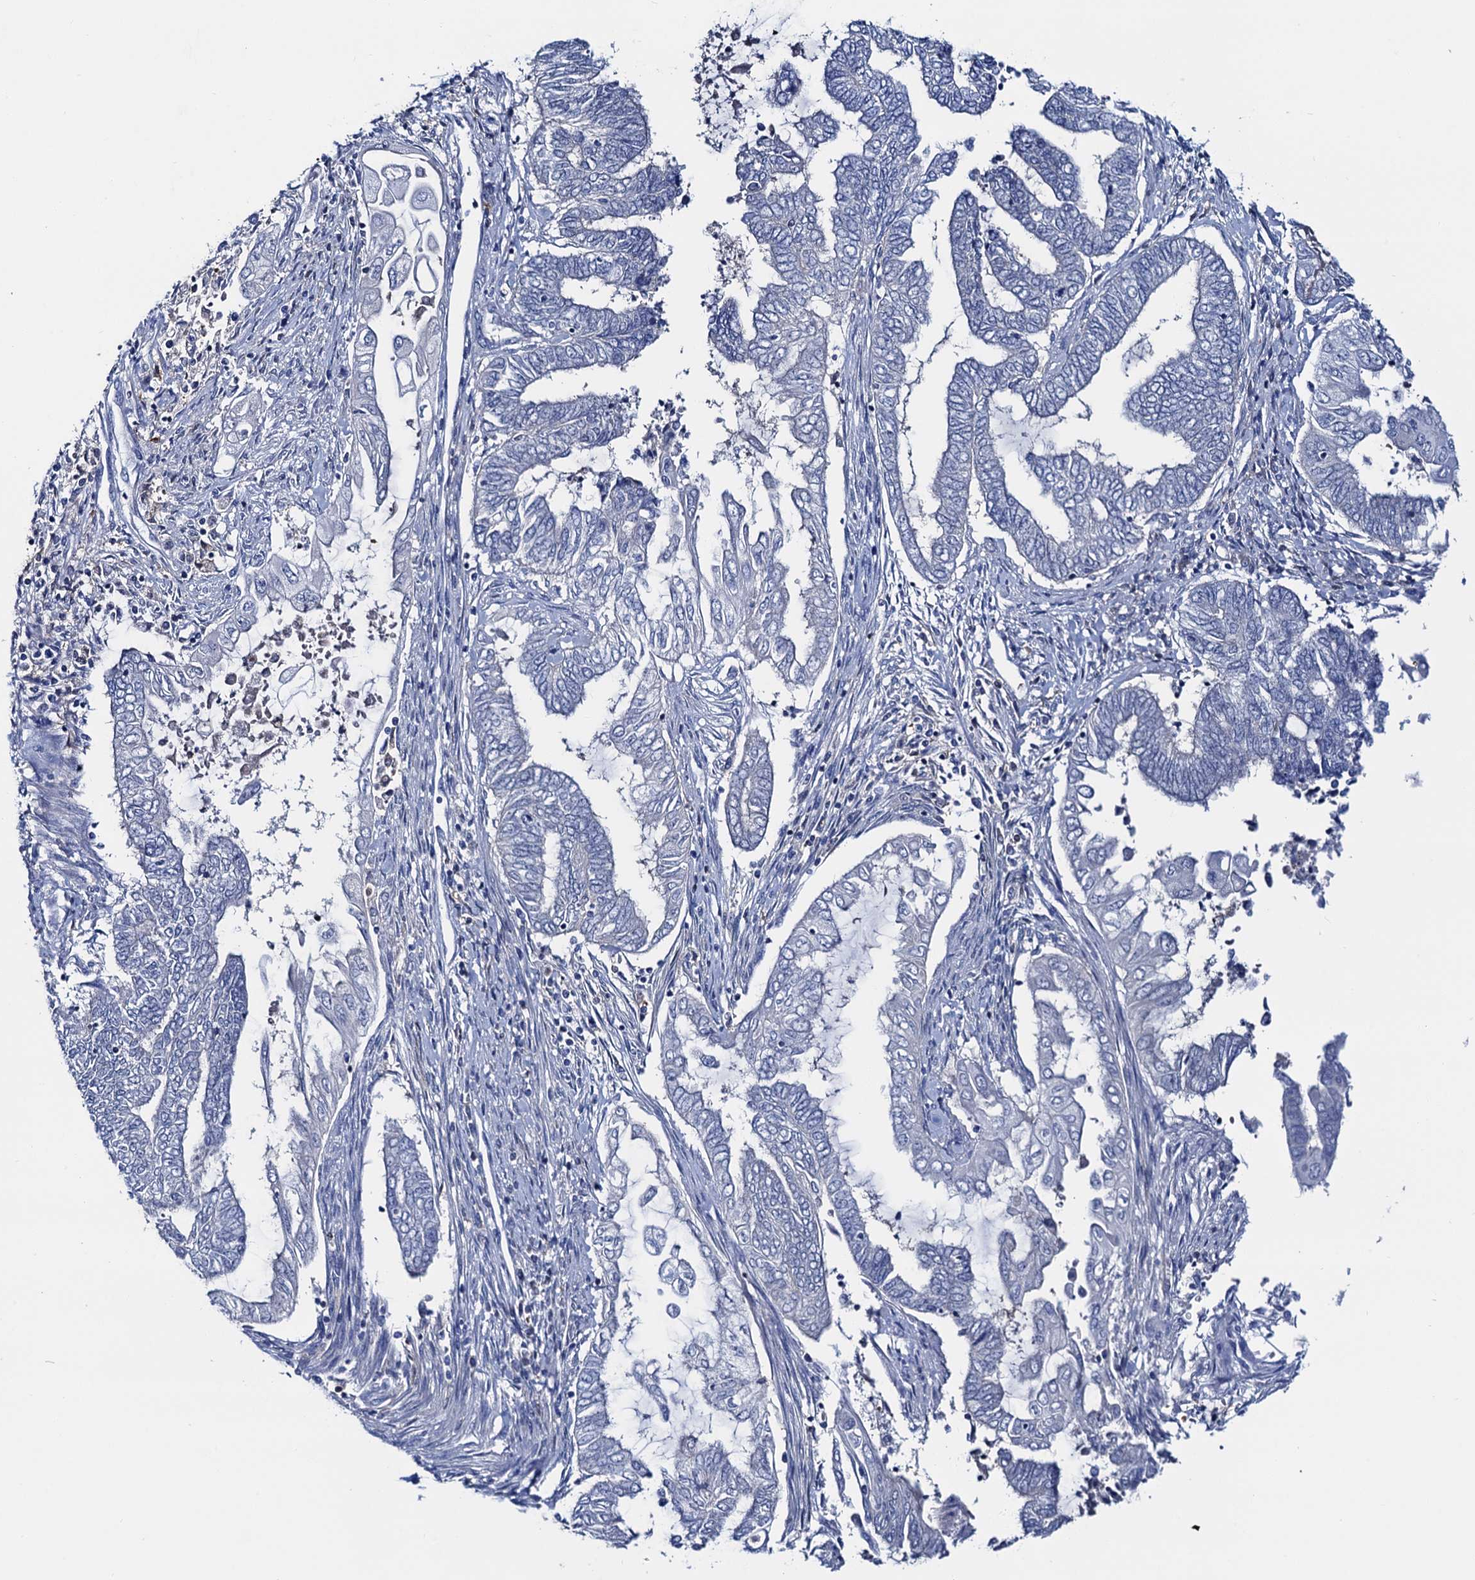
{"staining": {"intensity": "negative", "quantity": "none", "location": "none"}, "tissue": "endometrial cancer", "cell_type": "Tumor cells", "image_type": "cancer", "snomed": [{"axis": "morphology", "description": "Adenocarcinoma, NOS"}, {"axis": "topography", "description": "Uterus"}, {"axis": "topography", "description": "Endometrium"}], "caption": "High magnification brightfield microscopy of adenocarcinoma (endometrial) stained with DAB (brown) and counterstained with hematoxylin (blue): tumor cells show no significant staining.", "gene": "FAH", "patient": {"sex": "female", "age": 70}}